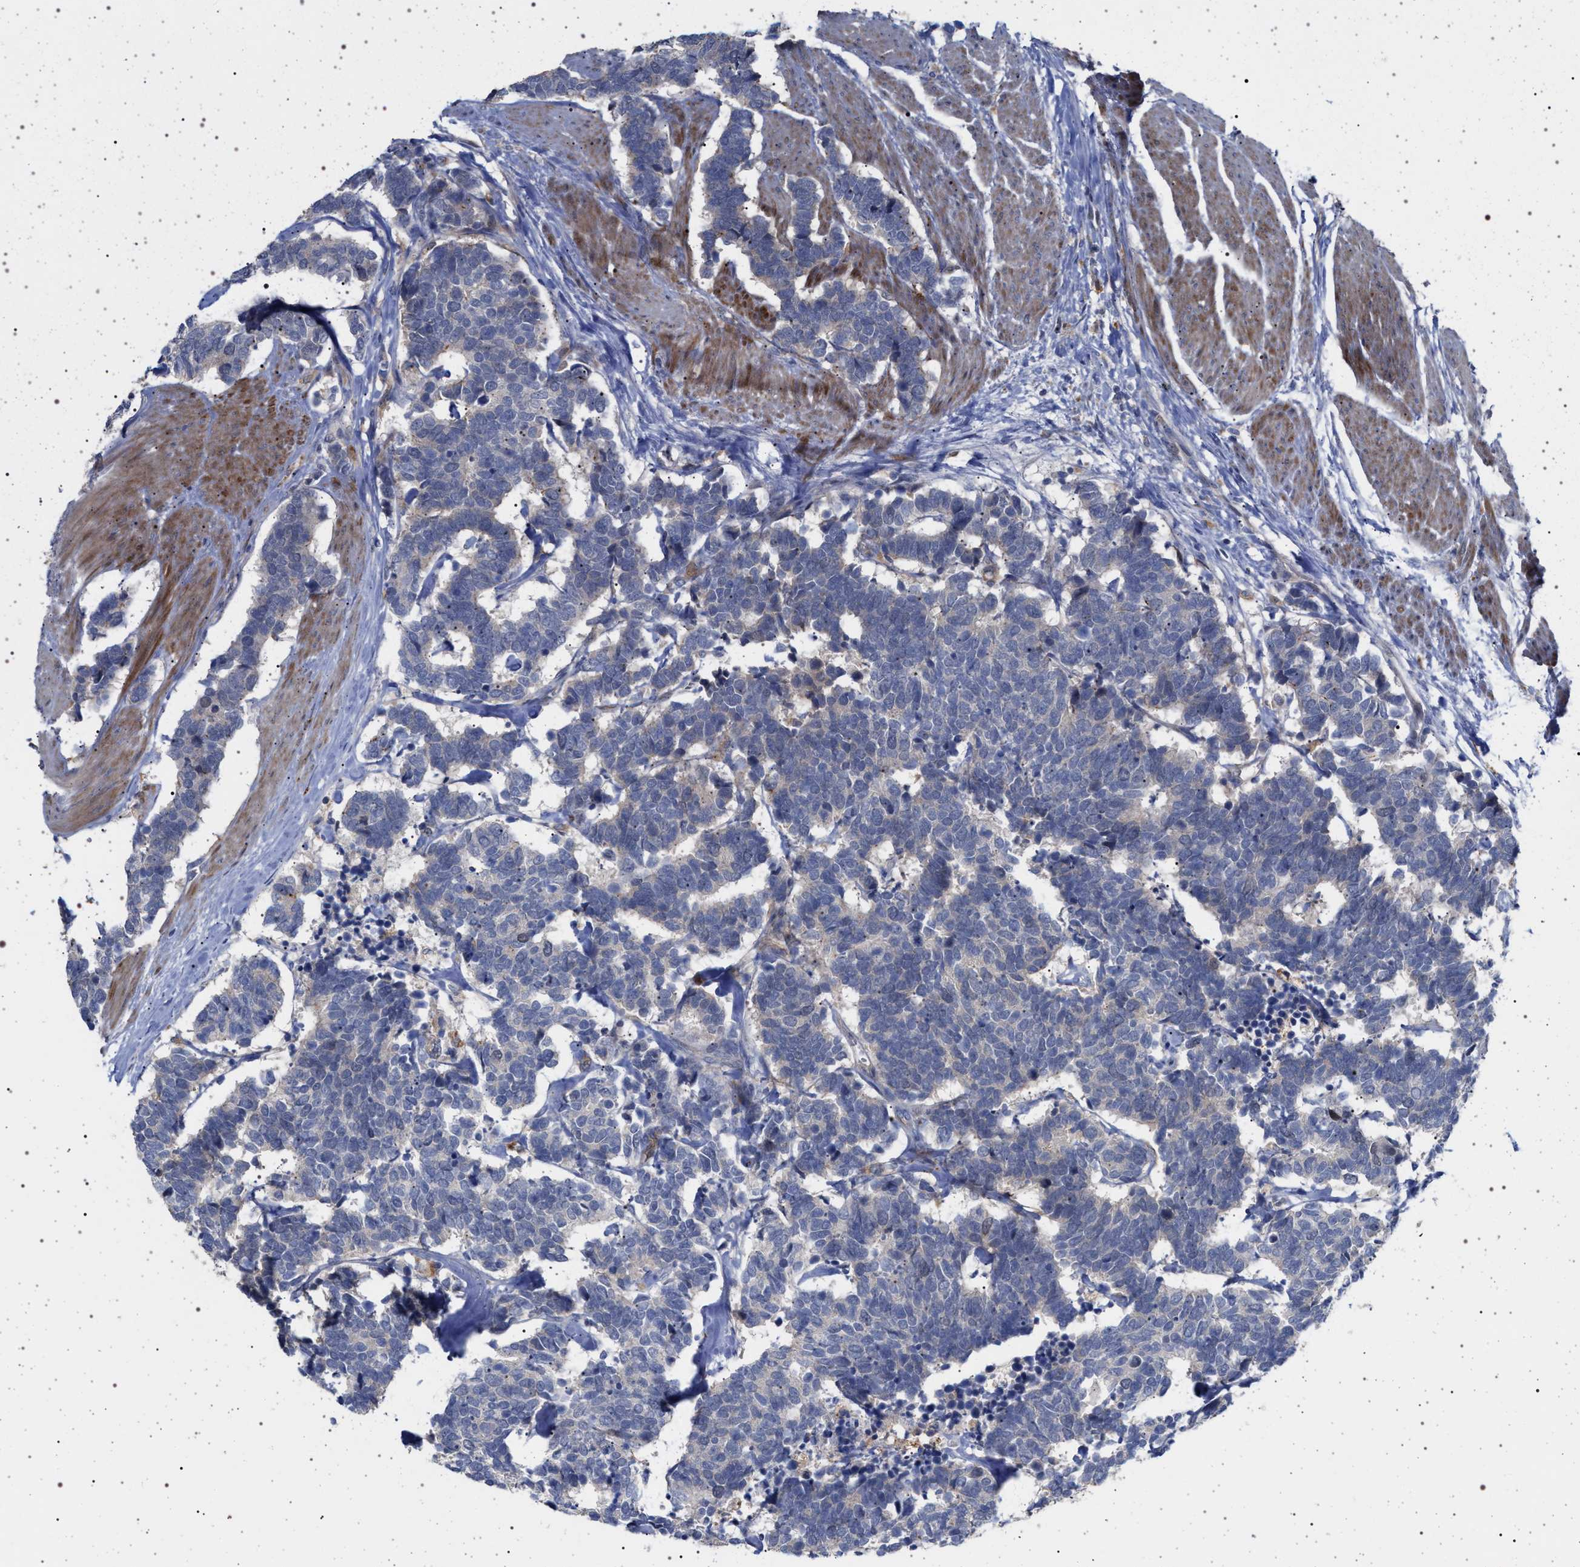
{"staining": {"intensity": "negative", "quantity": "none", "location": "none"}, "tissue": "carcinoid", "cell_type": "Tumor cells", "image_type": "cancer", "snomed": [{"axis": "morphology", "description": "Carcinoma, NOS"}, {"axis": "morphology", "description": "Carcinoid, malignant, NOS"}, {"axis": "topography", "description": "Urinary bladder"}], "caption": "A photomicrograph of human carcinoma is negative for staining in tumor cells. The staining was performed using DAB to visualize the protein expression in brown, while the nuclei were stained in blue with hematoxylin (Magnification: 20x).", "gene": "RBM48", "patient": {"sex": "male", "age": 57}}